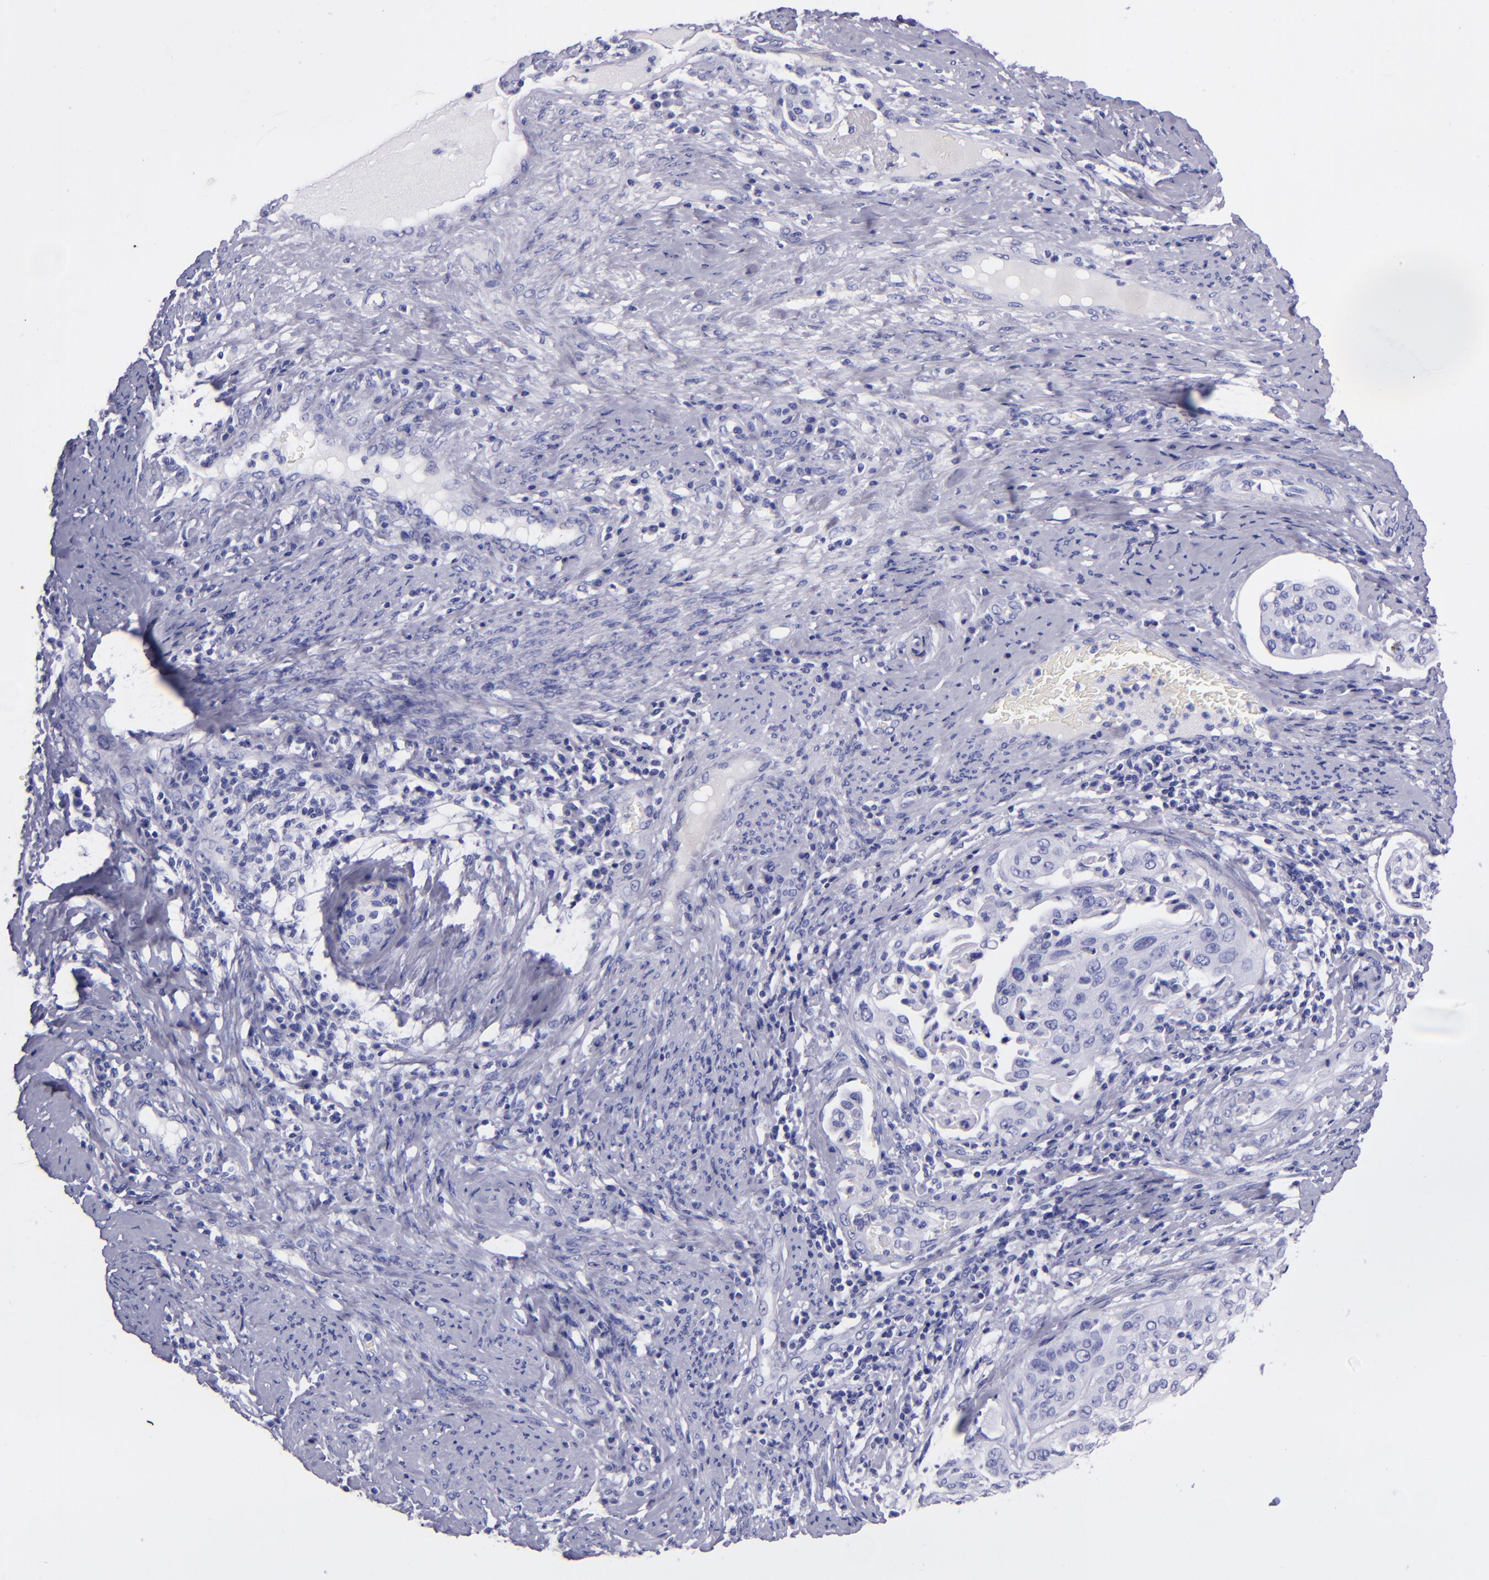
{"staining": {"intensity": "negative", "quantity": "none", "location": "none"}, "tissue": "cervical cancer", "cell_type": "Tumor cells", "image_type": "cancer", "snomed": [{"axis": "morphology", "description": "Squamous cell carcinoma, NOS"}, {"axis": "topography", "description": "Cervix"}], "caption": "Tumor cells show no significant expression in cervical cancer. (Immunohistochemistry (ihc), brightfield microscopy, high magnification).", "gene": "SFTPA2", "patient": {"sex": "female", "age": 41}}